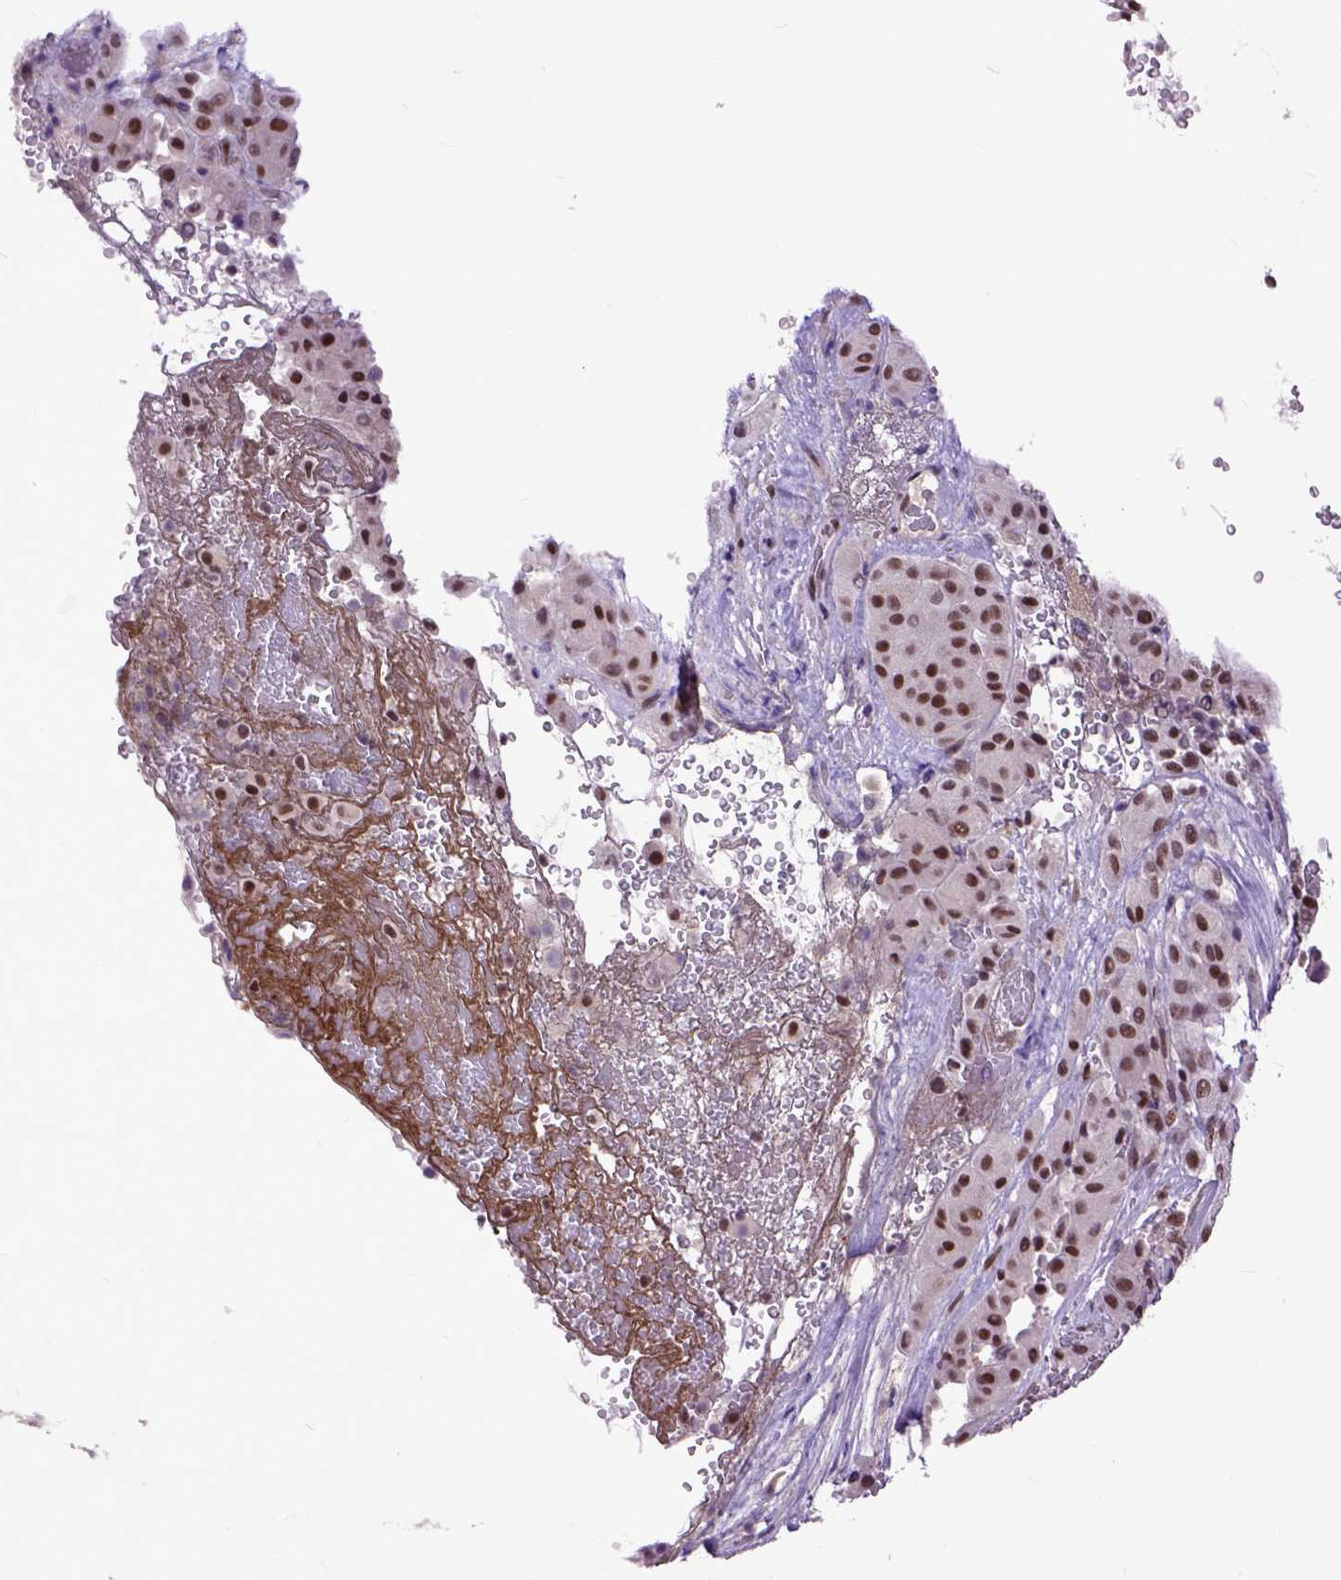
{"staining": {"intensity": "moderate", "quantity": ">75%", "location": "nuclear"}, "tissue": "melanoma", "cell_type": "Tumor cells", "image_type": "cancer", "snomed": [{"axis": "morphology", "description": "Malignant melanoma, Metastatic site"}, {"axis": "topography", "description": "Smooth muscle"}], "caption": "Human melanoma stained with a brown dye reveals moderate nuclear positive staining in about >75% of tumor cells.", "gene": "RCC2", "patient": {"sex": "male", "age": 41}}